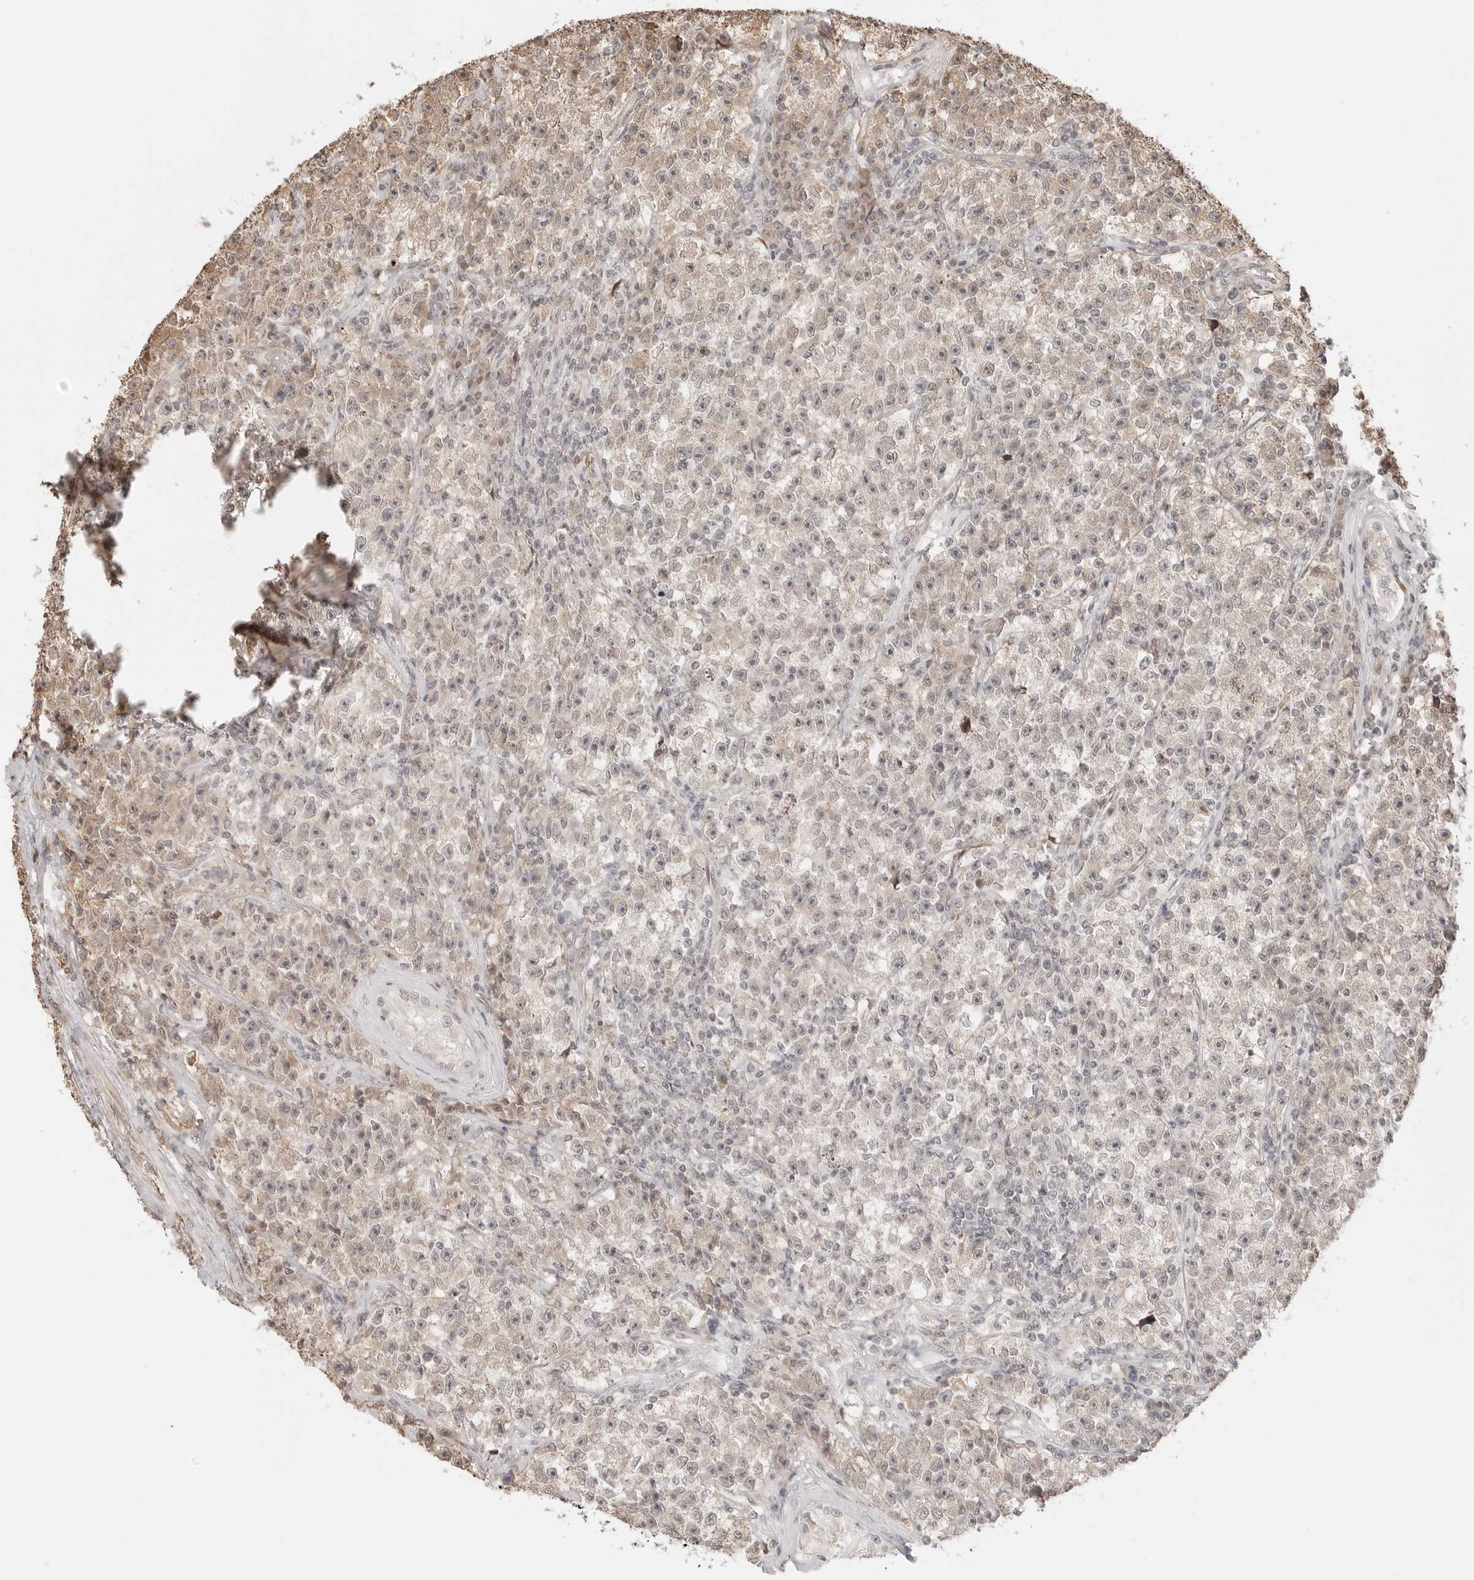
{"staining": {"intensity": "negative", "quantity": "none", "location": "none"}, "tissue": "testis cancer", "cell_type": "Tumor cells", "image_type": "cancer", "snomed": [{"axis": "morphology", "description": "Seminoma, NOS"}, {"axis": "topography", "description": "Testis"}], "caption": "IHC histopathology image of neoplastic tissue: testis cancer (seminoma) stained with DAB (3,3'-diaminobenzidine) reveals no significant protein positivity in tumor cells.", "gene": "FKBP14", "patient": {"sex": "male", "age": 22}}